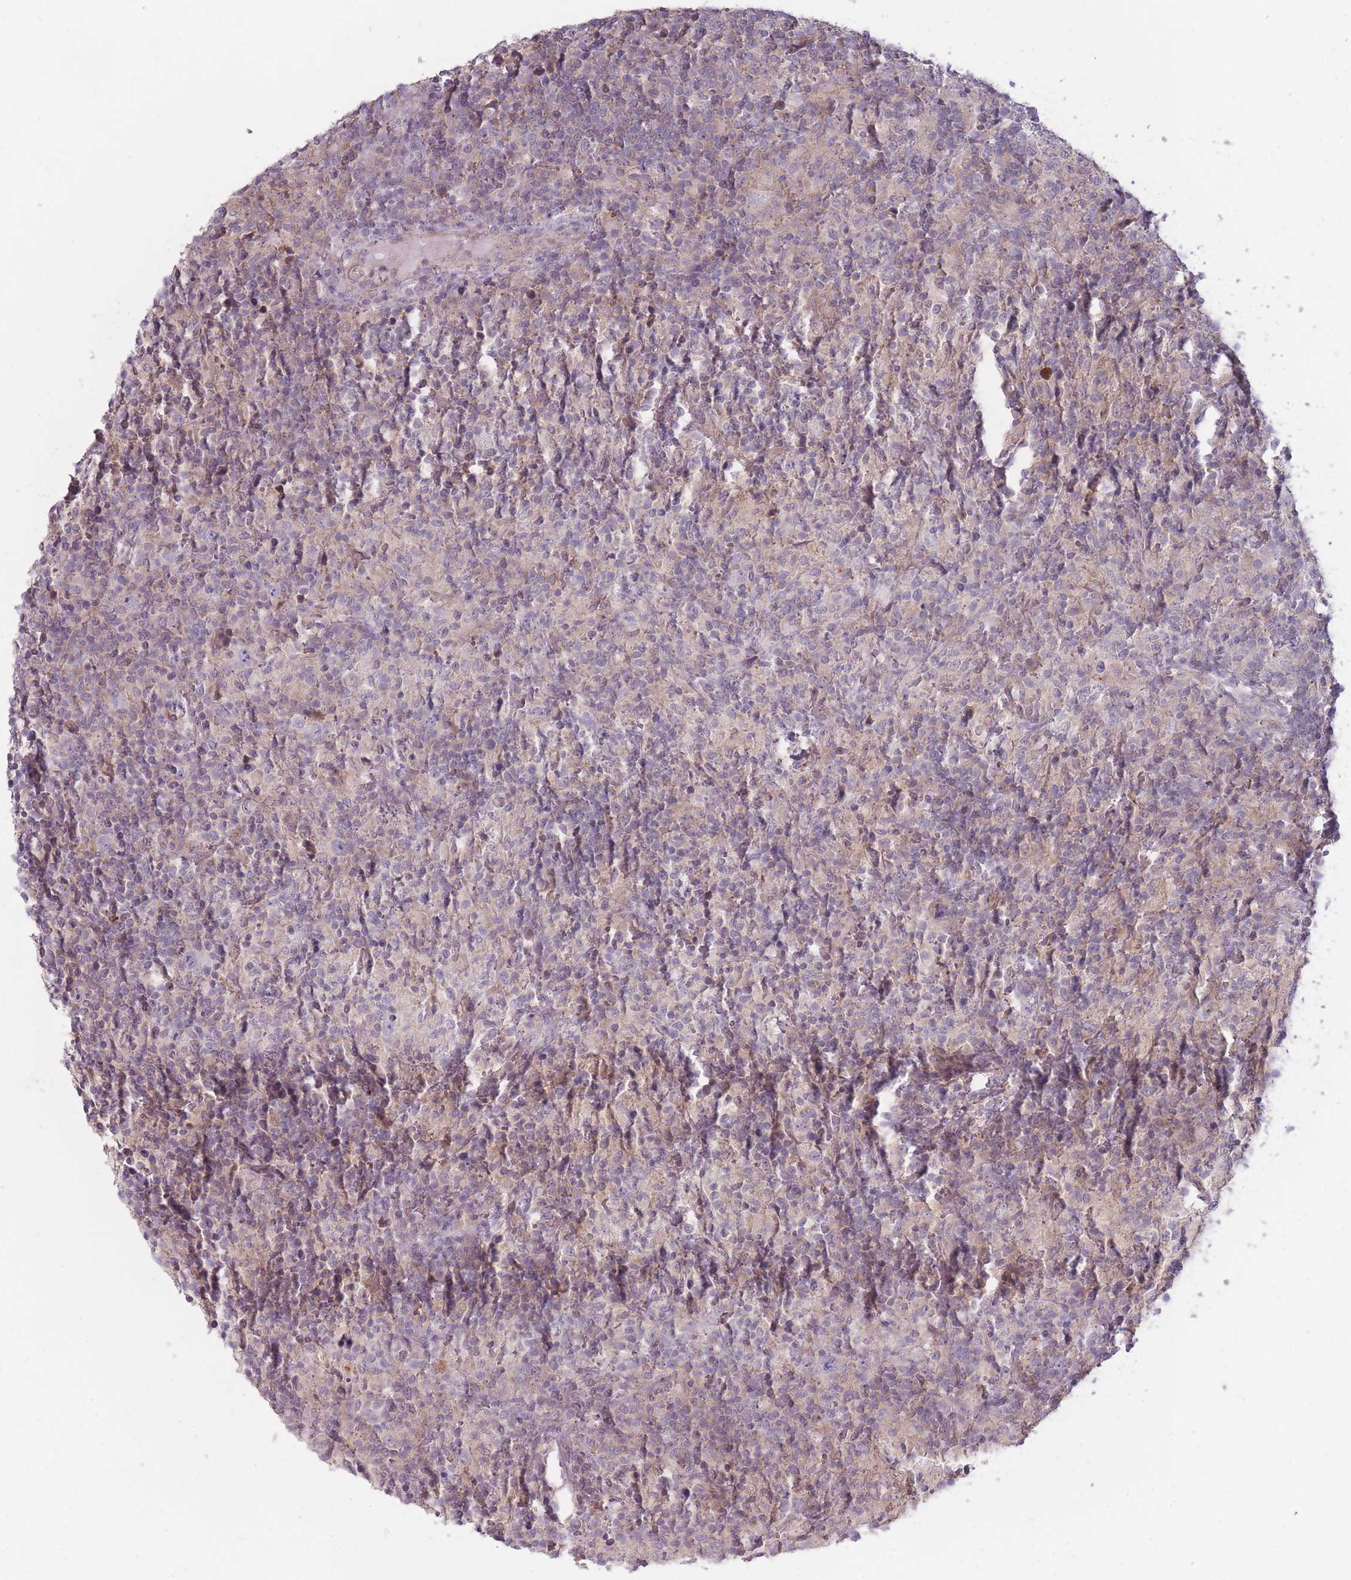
{"staining": {"intensity": "negative", "quantity": "none", "location": "none"}, "tissue": "lymphoma", "cell_type": "Tumor cells", "image_type": "cancer", "snomed": [{"axis": "morphology", "description": "Hodgkin's disease, NOS"}, {"axis": "topography", "description": "Lymph node"}], "caption": "Tumor cells show no significant staining in Hodgkin's disease.", "gene": "TET3", "patient": {"sex": "male", "age": 70}}